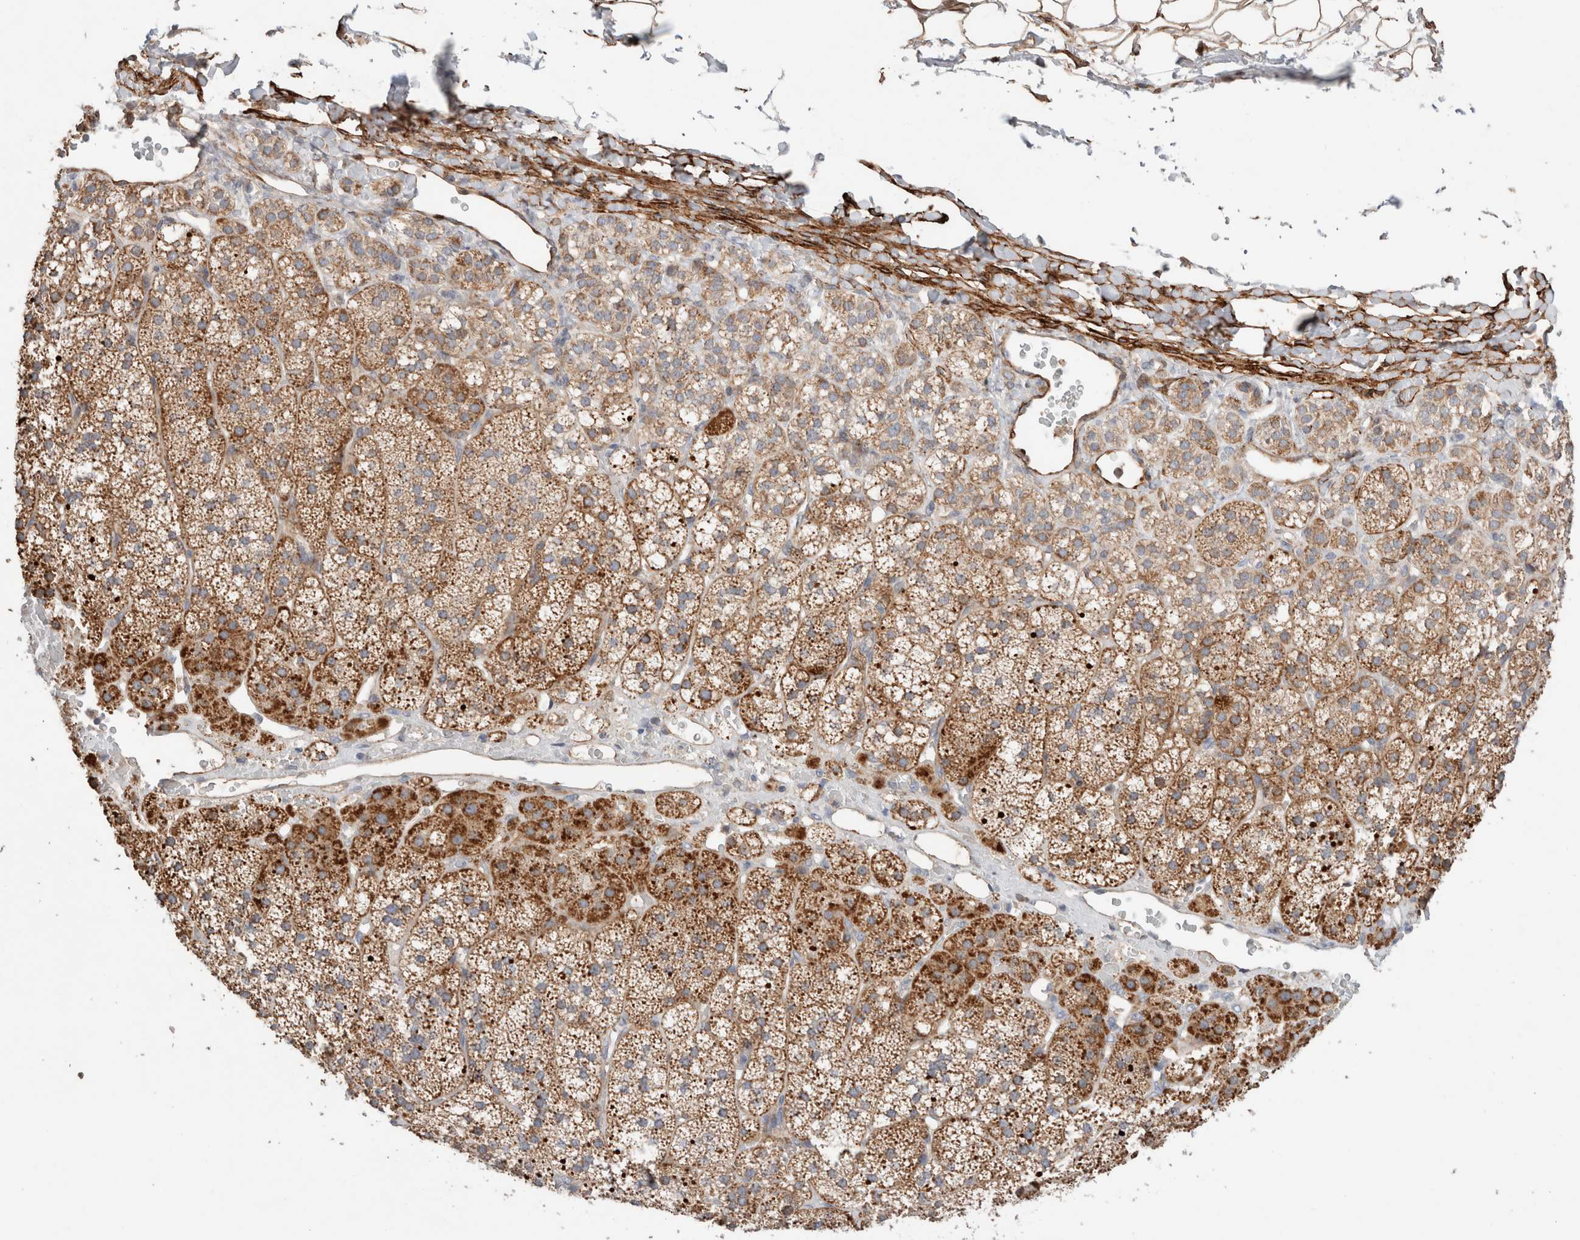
{"staining": {"intensity": "strong", "quantity": "25%-75%", "location": "cytoplasmic/membranous"}, "tissue": "adrenal gland", "cell_type": "Glandular cells", "image_type": "normal", "snomed": [{"axis": "morphology", "description": "Normal tissue, NOS"}, {"axis": "topography", "description": "Adrenal gland"}], "caption": "Protein expression by immunohistochemistry reveals strong cytoplasmic/membranous expression in about 25%-75% of glandular cells in normal adrenal gland.", "gene": "RAB32", "patient": {"sex": "female", "age": 44}}